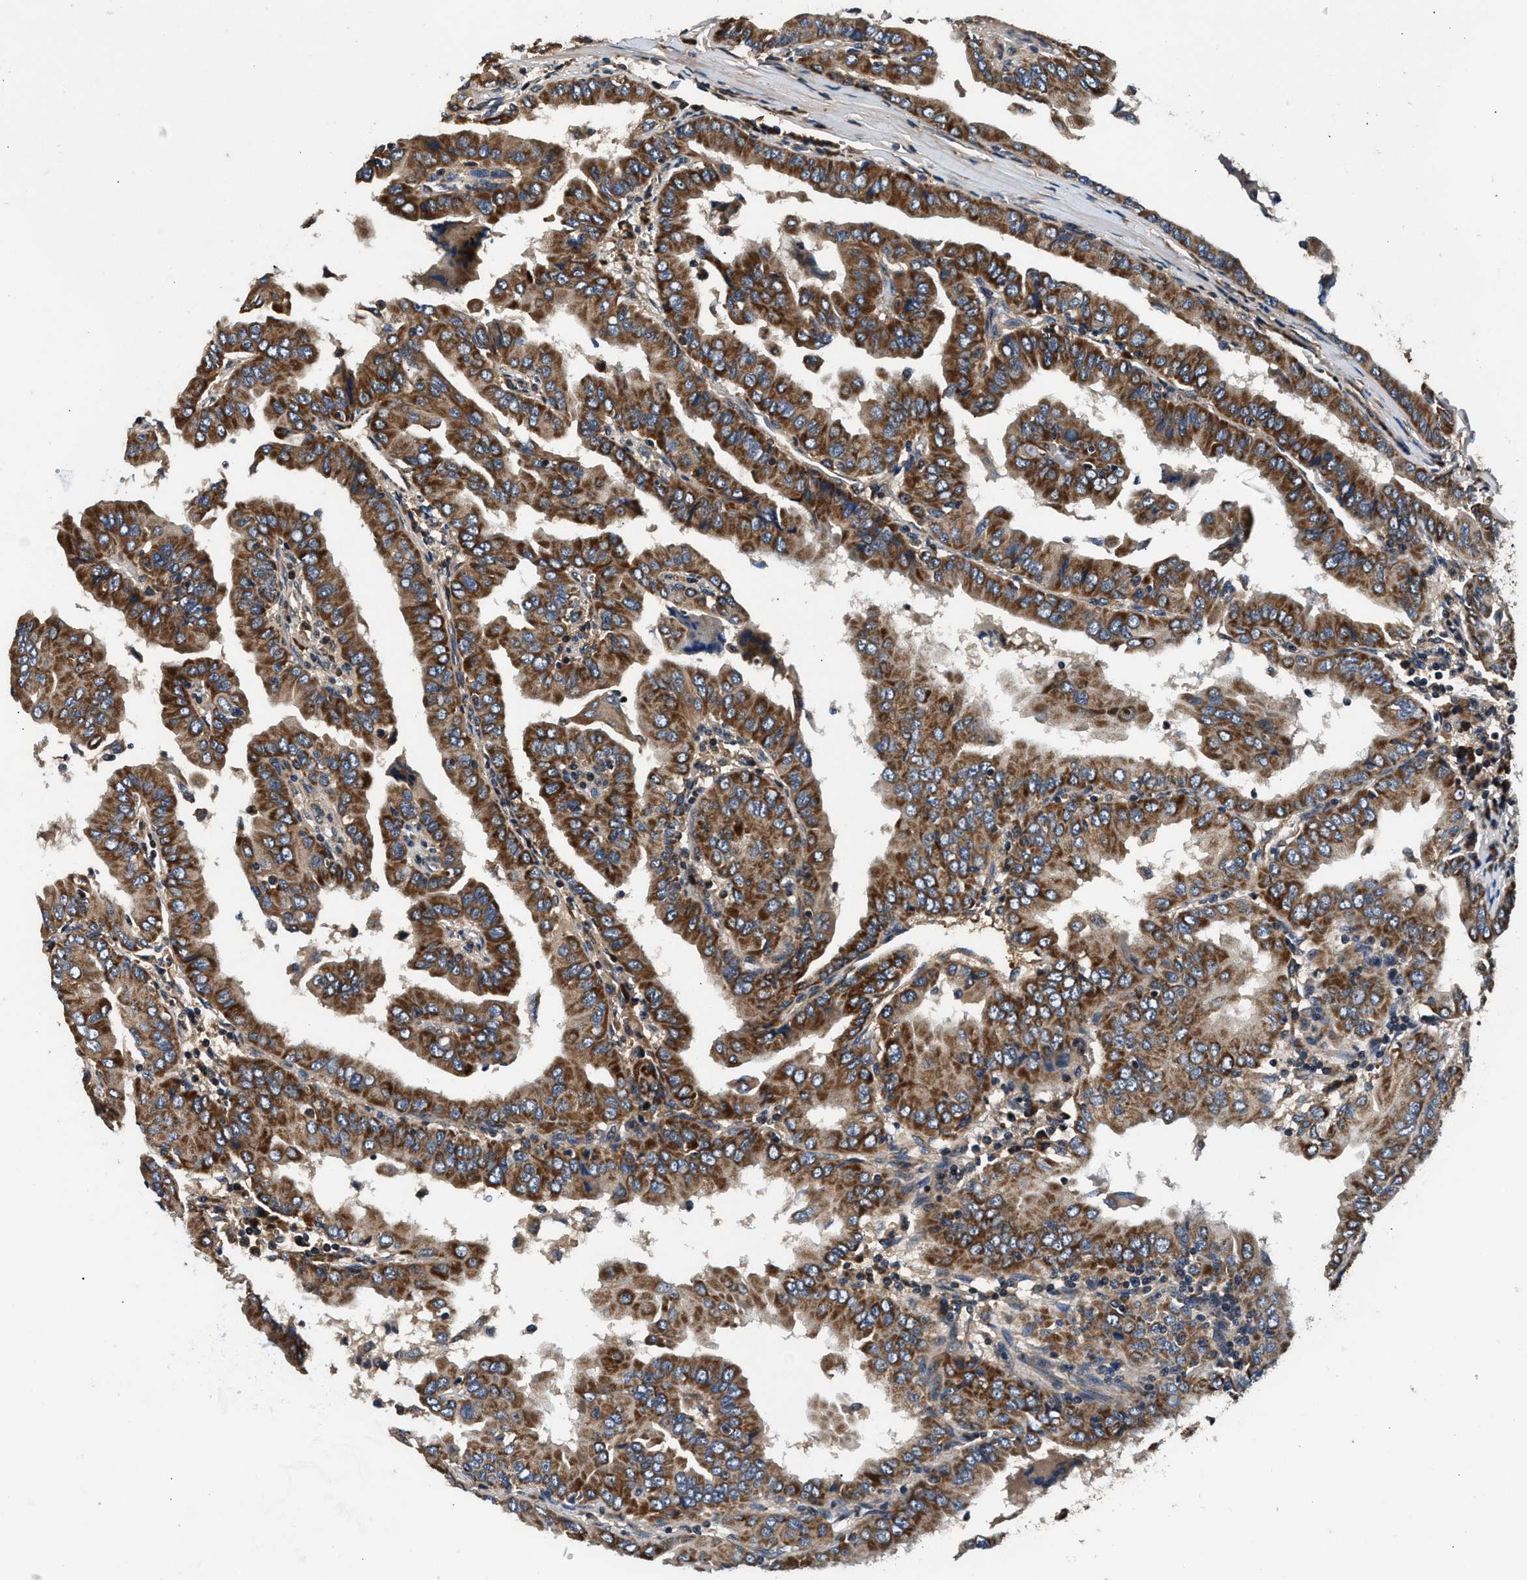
{"staining": {"intensity": "moderate", "quantity": ">75%", "location": "cytoplasmic/membranous"}, "tissue": "thyroid cancer", "cell_type": "Tumor cells", "image_type": "cancer", "snomed": [{"axis": "morphology", "description": "Papillary adenocarcinoma, NOS"}, {"axis": "topography", "description": "Thyroid gland"}], "caption": "About >75% of tumor cells in papillary adenocarcinoma (thyroid) exhibit moderate cytoplasmic/membranous protein expression as visualized by brown immunohistochemical staining.", "gene": "IMMT", "patient": {"sex": "male", "age": 33}}